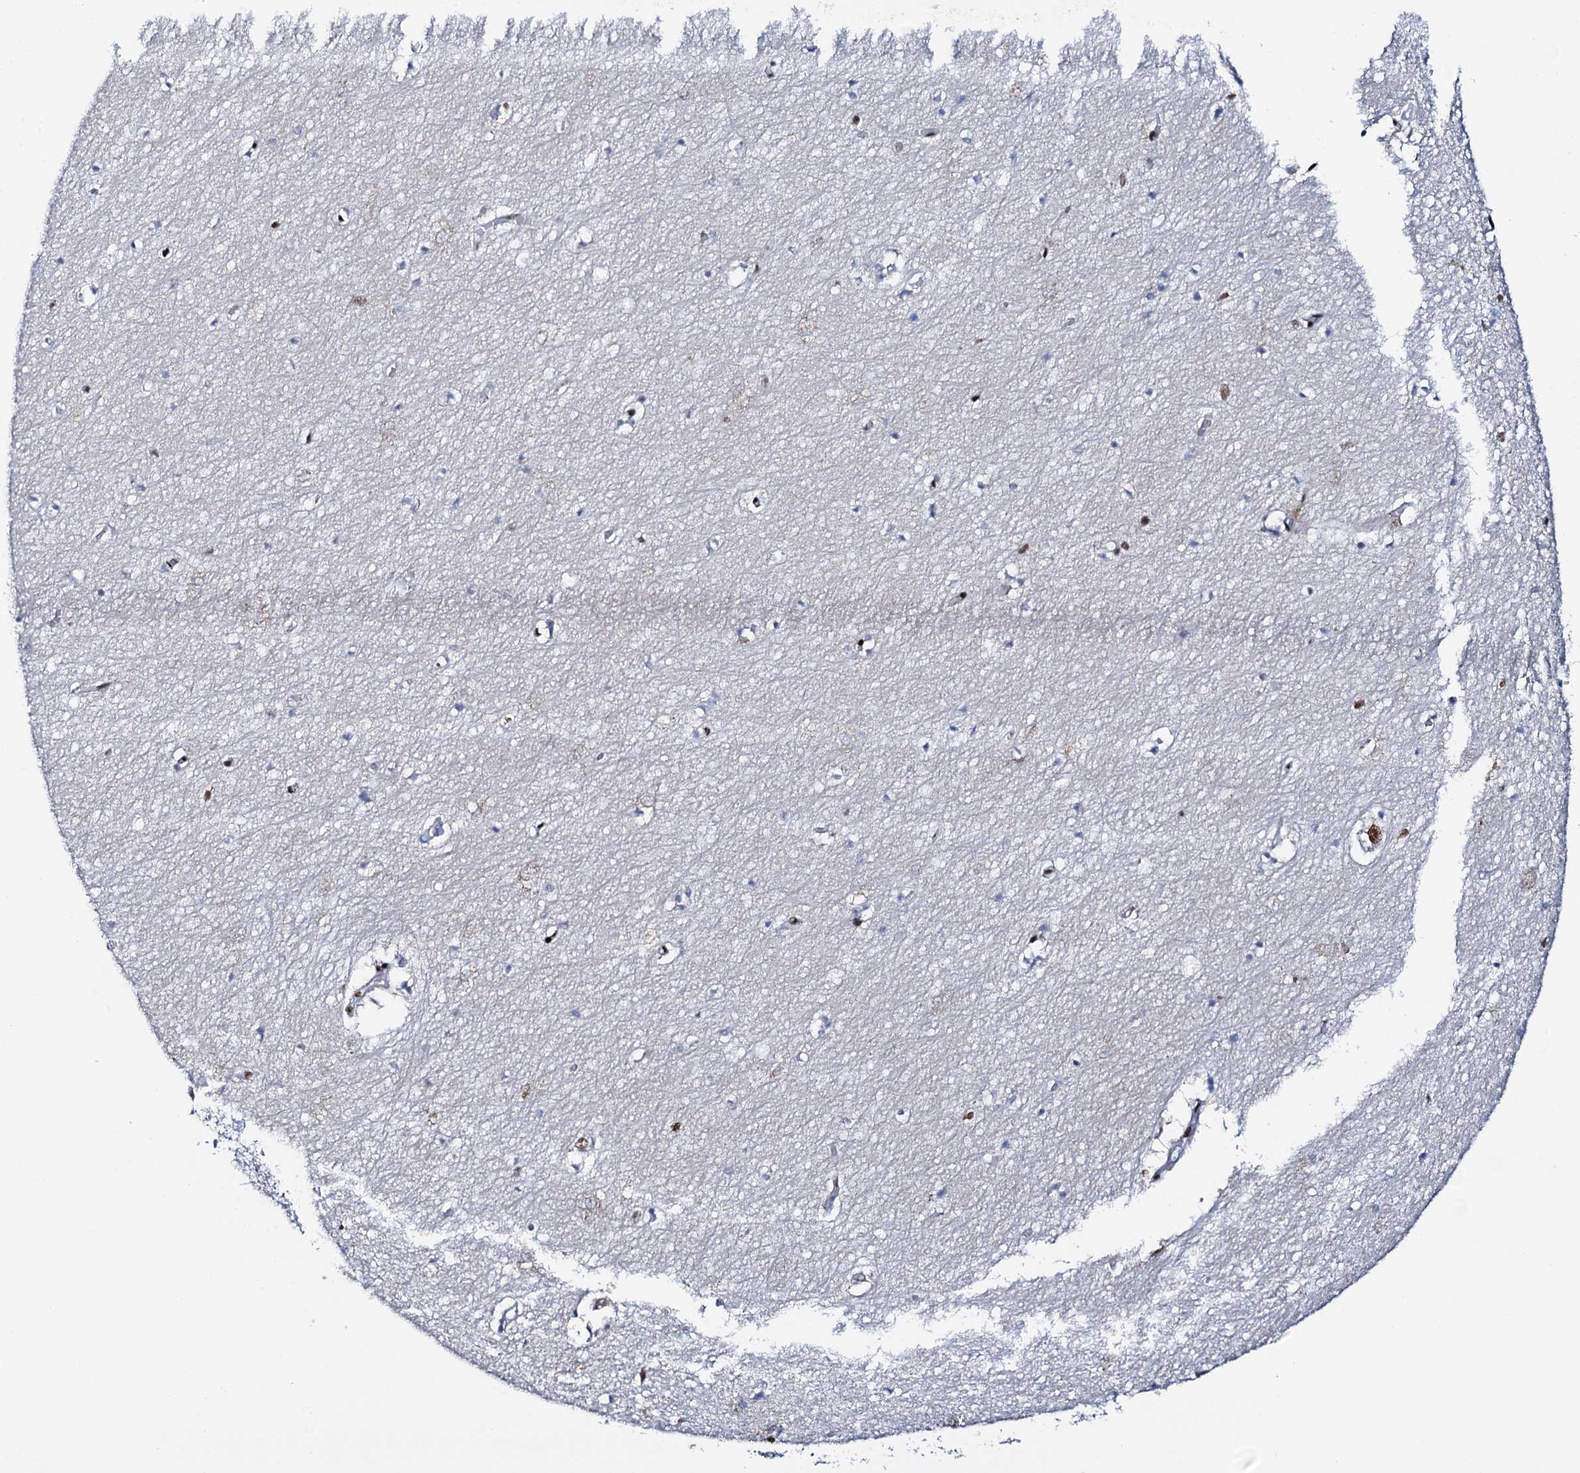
{"staining": {"intensity": "negative", "quantity": "none", "location": "none"}, "tissue": "hippocampus", "cell_type": "Glial cells", "image_type": "normal", "snomed": [{"axis": "morphology", "description": "Normal tissue, NOS"}, {"axis": "topography", "description": "Hippocampus"}], "caption": "This is a histopathology image of immunohistochemistry staining of normal hippocampus, which shows no staining in glial cells.", "gene": "NKAPD1", "patient": {"sex": "female", "age": 64}}